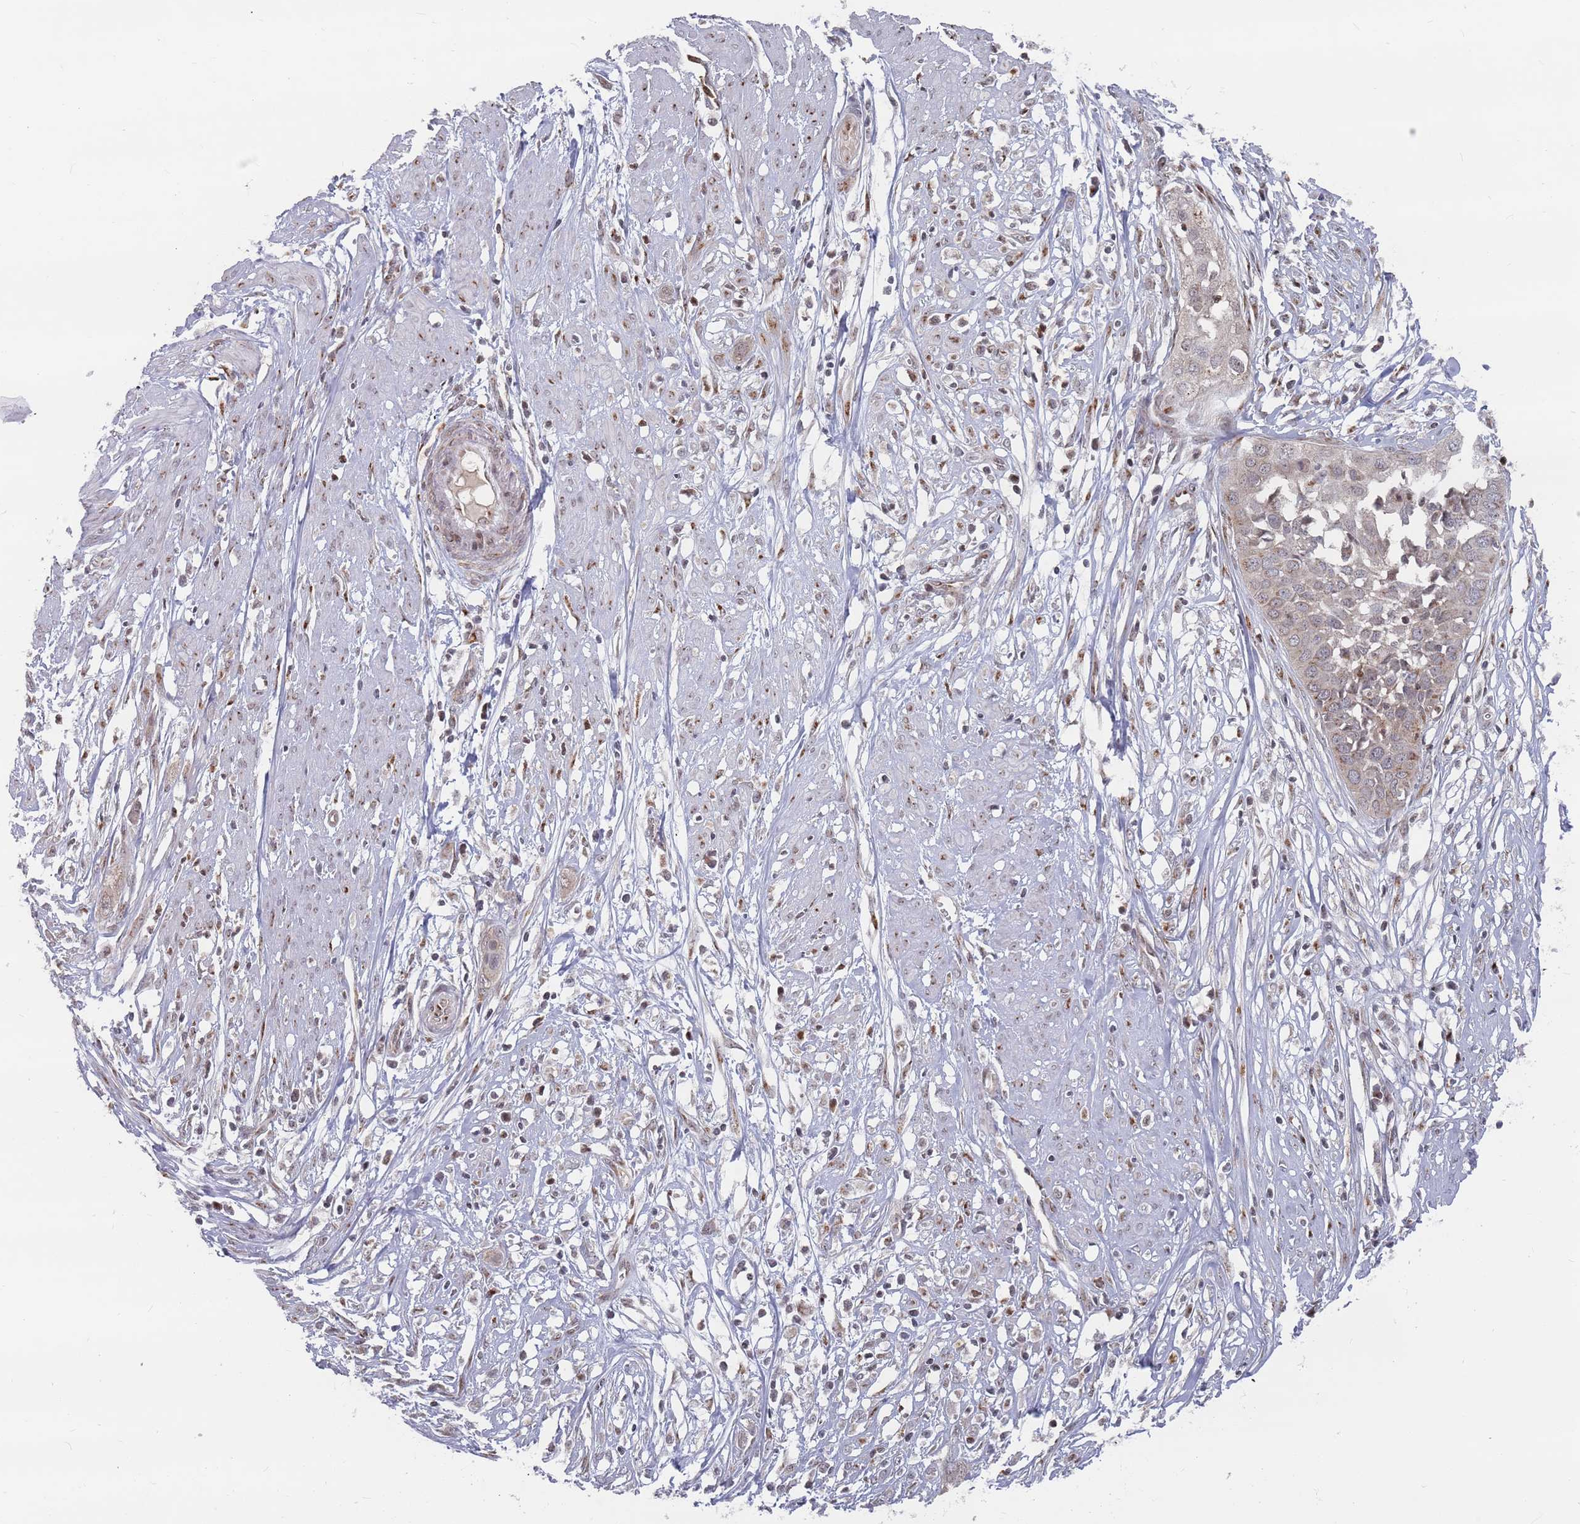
{"staining": {"intensity": "weak", "quantity": "<25%", "location": "cytoplasmic/membranous"}, "tissue": "cervical cancer", "cell_type": "Tumor cells", "image_type": "cancer", "snomed": [{"axis": "morphology", "description": "Squamous cell carcinoma, NOS"}, {"axis": "topography", "description": "Cervix"}], "caption": "Protein analysis of cervical cancer exhibits no significant positivity in tumor cells. The staining is performed using DAB brown chromogen with nuclei counter-stained in using hematoxylin.", "gene": "FMO4", "patient": {"sex": "female", "age": 34}}